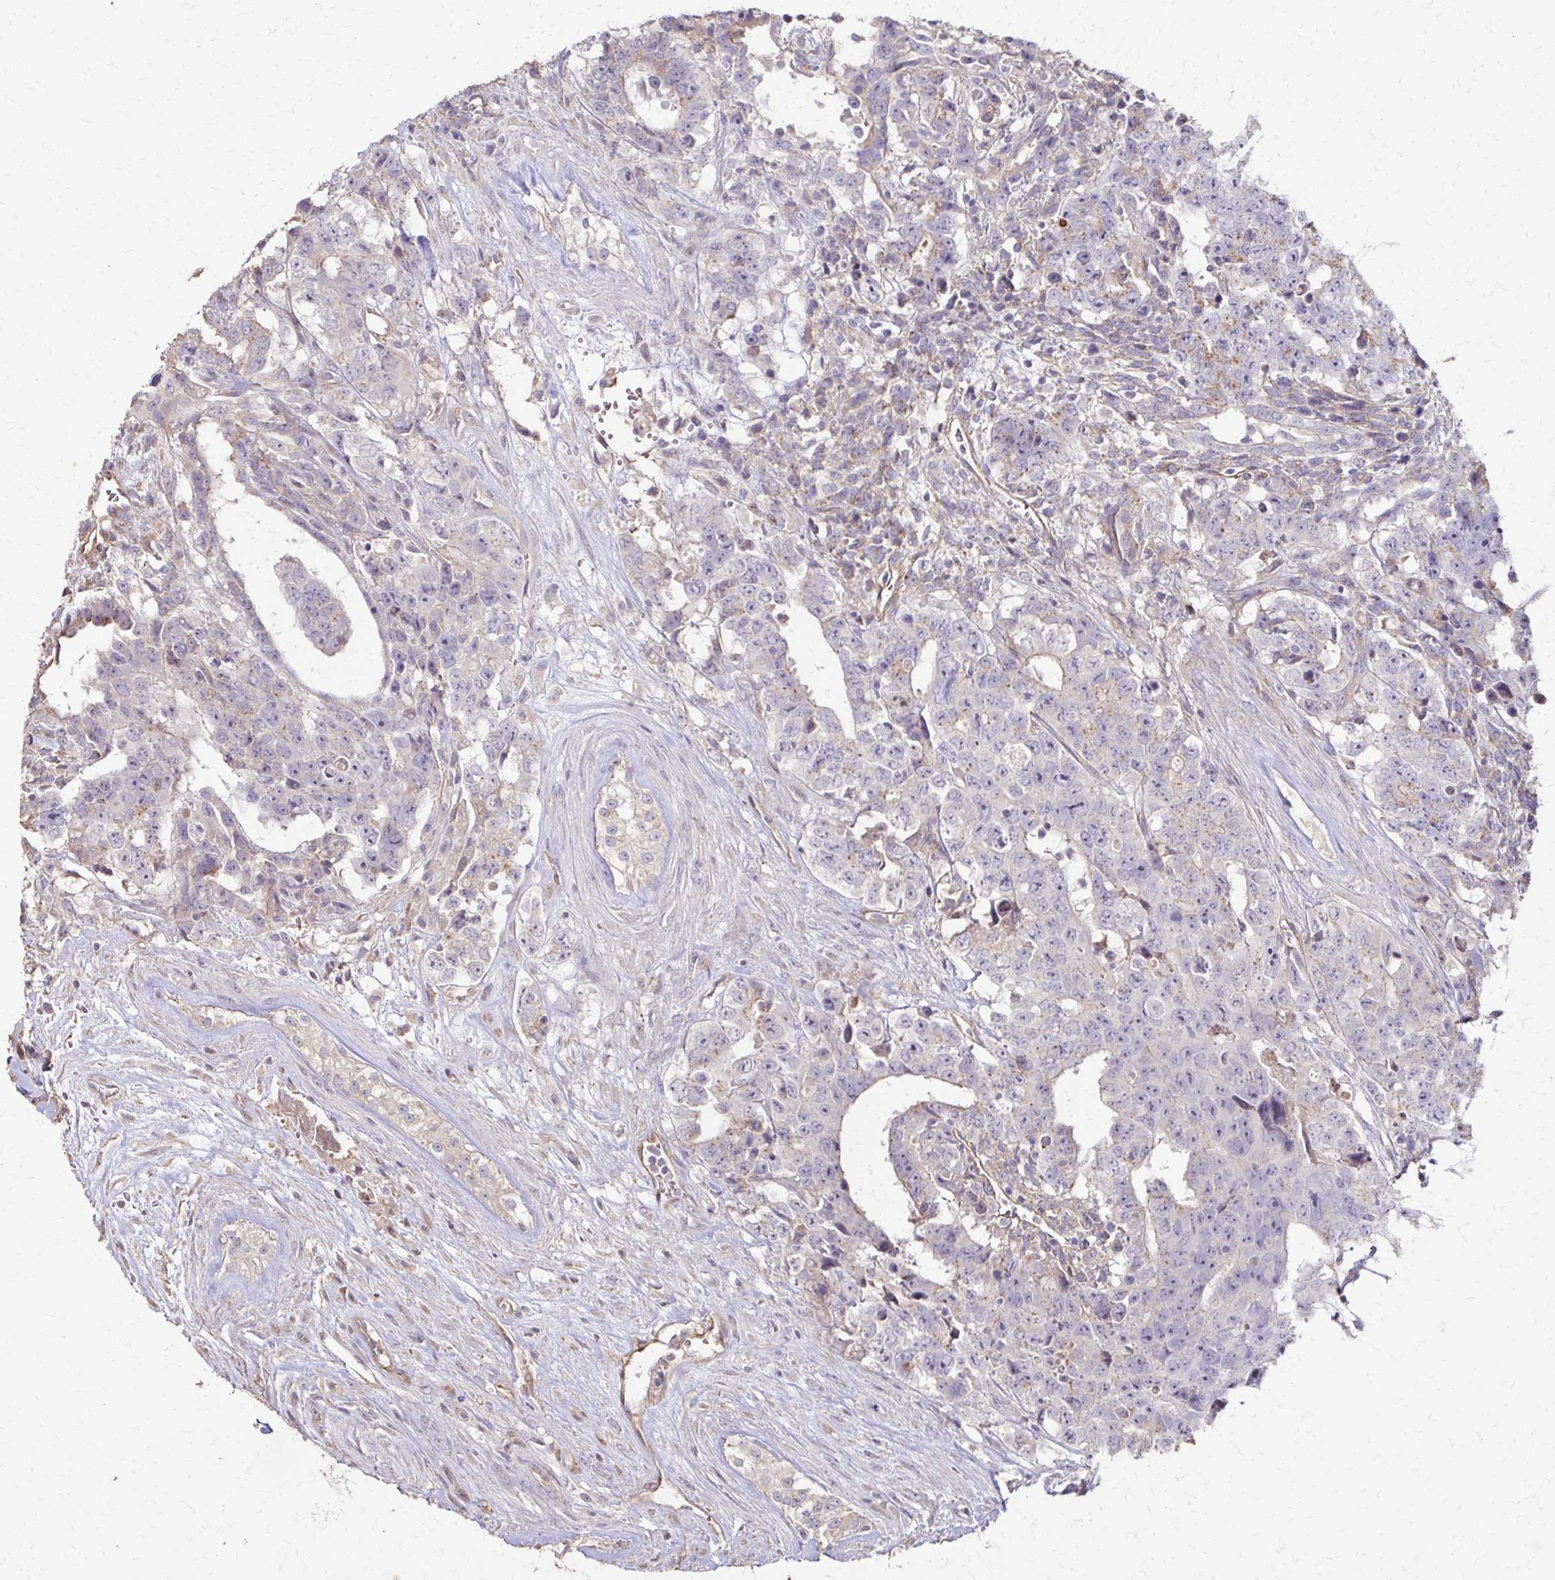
{"staining": {"intensity": "weak", "quantity": "<25%", "location": "cytoplasmic/membranous"}, "tissue": "testis cancer", "cell_type": "Tumor cells", "image_type": "cancer", "snomed": [{"axis": "morphology", "description": "Carcinoma, Embryonal, NOS"}, {"axis": "topography", "description": "Testis"}], "caption": "A histopathology image of testis cancer (embryonal carcinoma) stained for a protein shows no brown staining in tumor cells.", "gene": "IL18BP", "patient": {"sex": "male", "age": 24}}